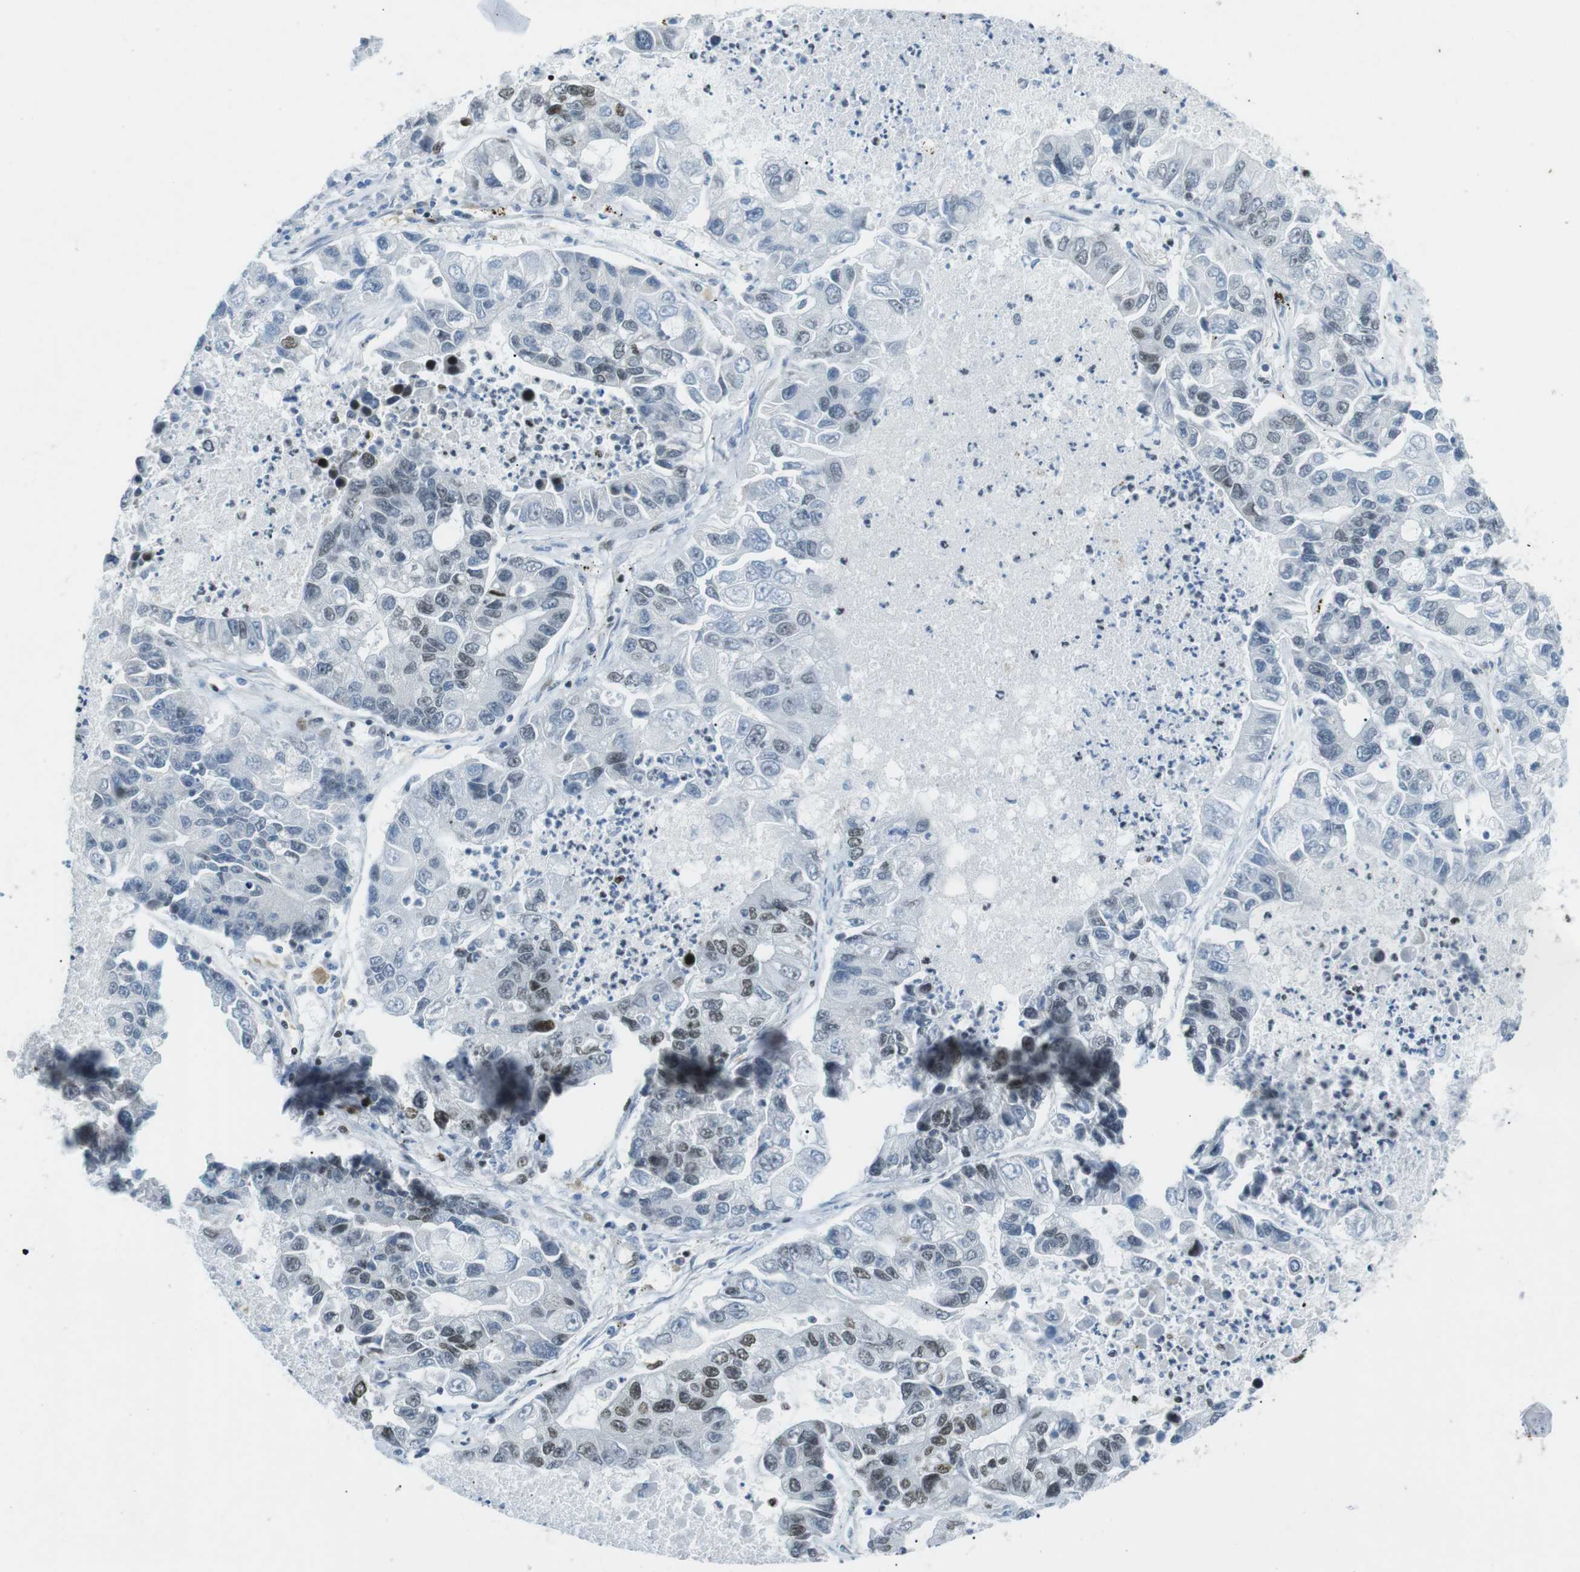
{"staining": {"intensity": "moderate", "quantity": "<25%", "location": "nuclear"}, "tissue": "lung cancer", "cell_type": "Tumor cells", "image_type": "cancer", "snomed": [{"axis": "morphology", "description": "Adenocarcinoma, NOS"}, {"axis": "topography", "description": "Lung"}], "caption": "This image demonstrates IHC staining of adenocarcinoma (lung), with low moderate nuclear expression in approximately <25% of tumor cells.", "gene": "ARID1A", "patient": {"sex": "female", "age": 51}}